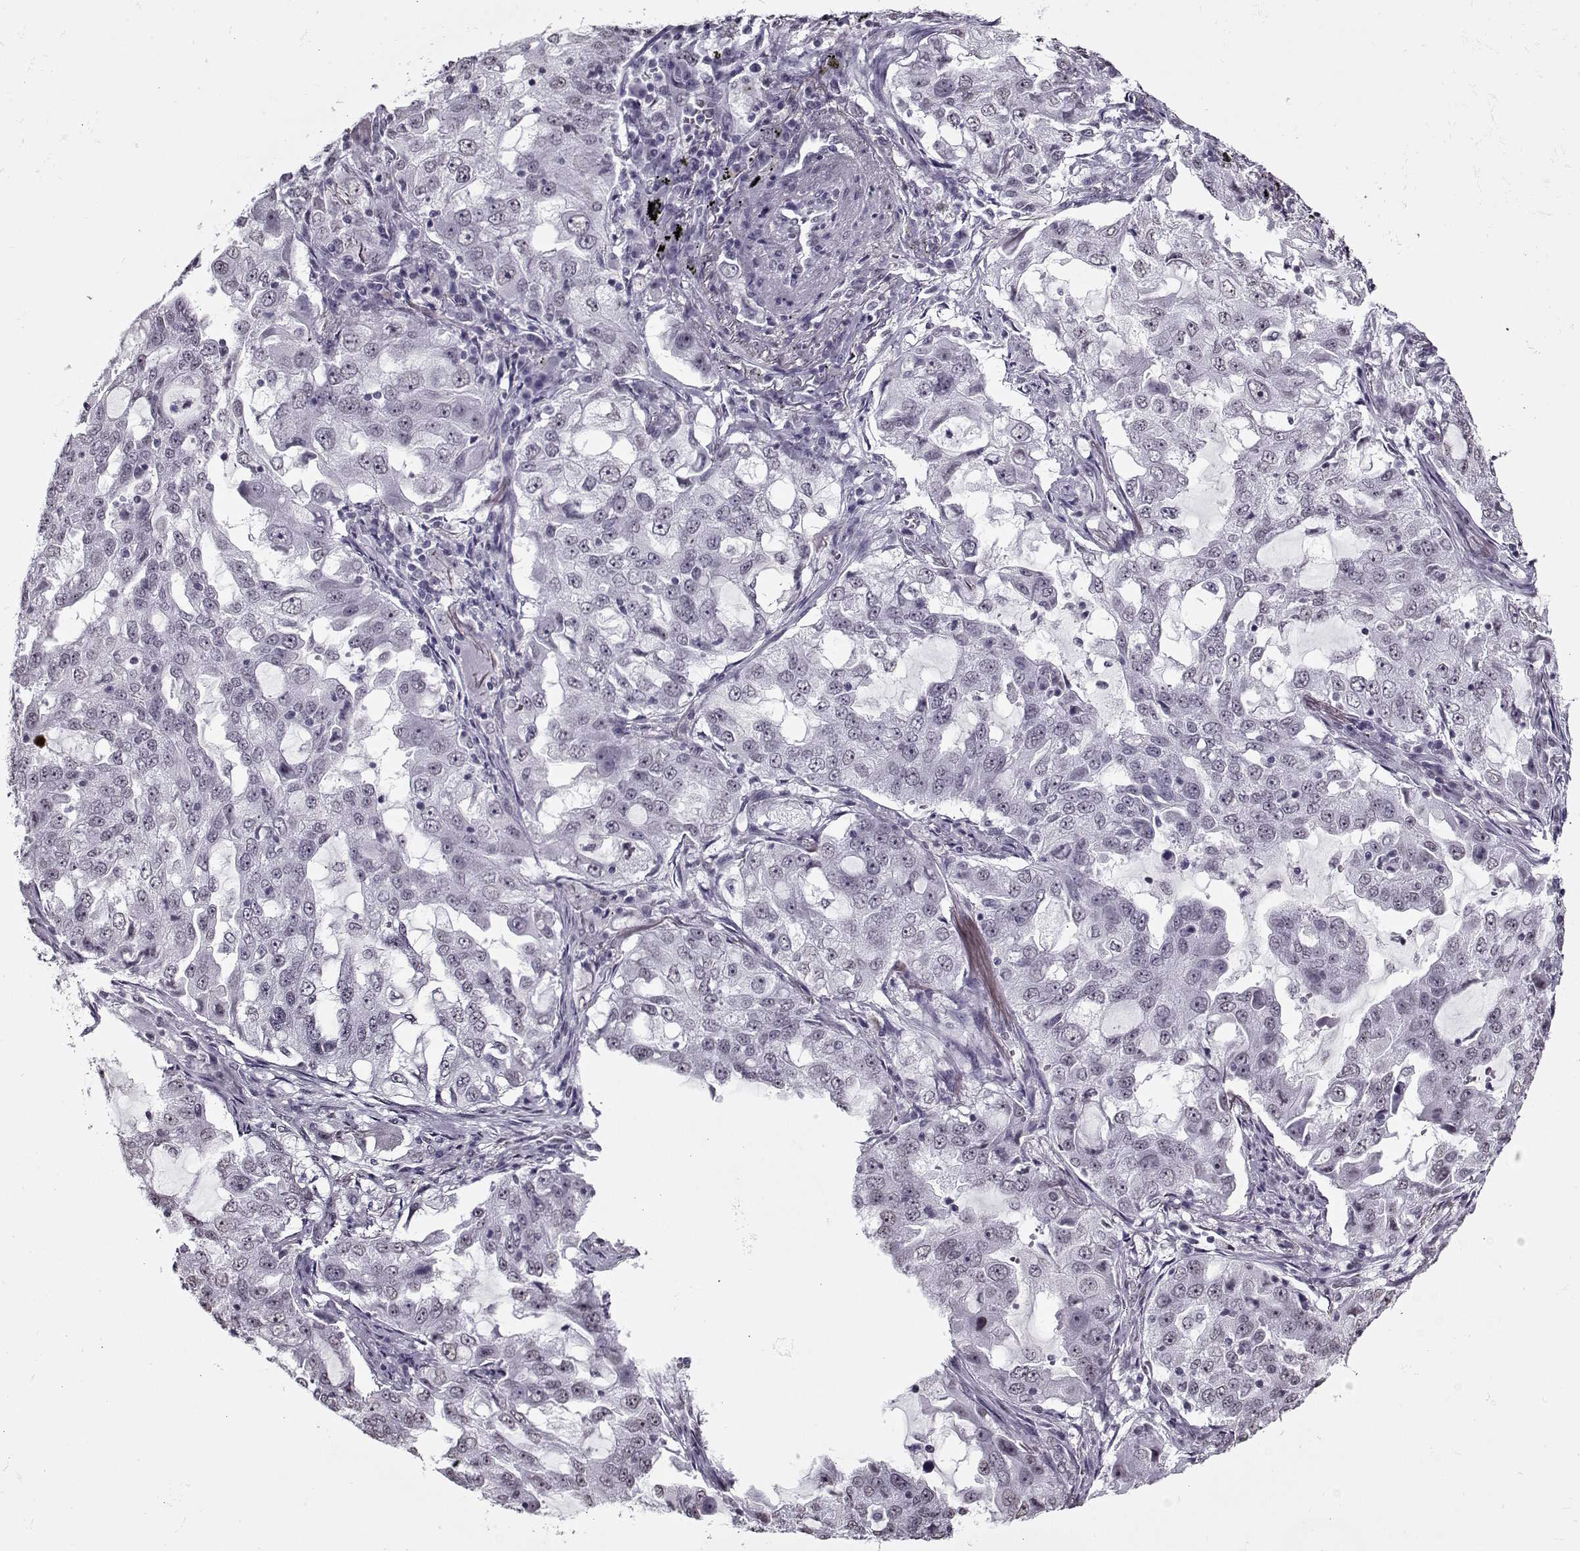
{"staining": {"intensity": "negative", "quantity": "none", "location": "none"}, "tissue": "lung cancer", "cell_type": "Tumor cells", "image_type": "cancer", "snomed": [{"axis": "morphology", "description": "Adenocarcinoma, NOS"}, {"axis": "topography", "description": "Lung"}], "caption": "DAB (3,3'-diaminobenzidine) immunohistochemical staining of human lung cancer (adenocarcinoma) exhibits no significant positivity in tumor cells.", "gene": "PRMT8", "patient": {"sex": "female", "age": 61}}